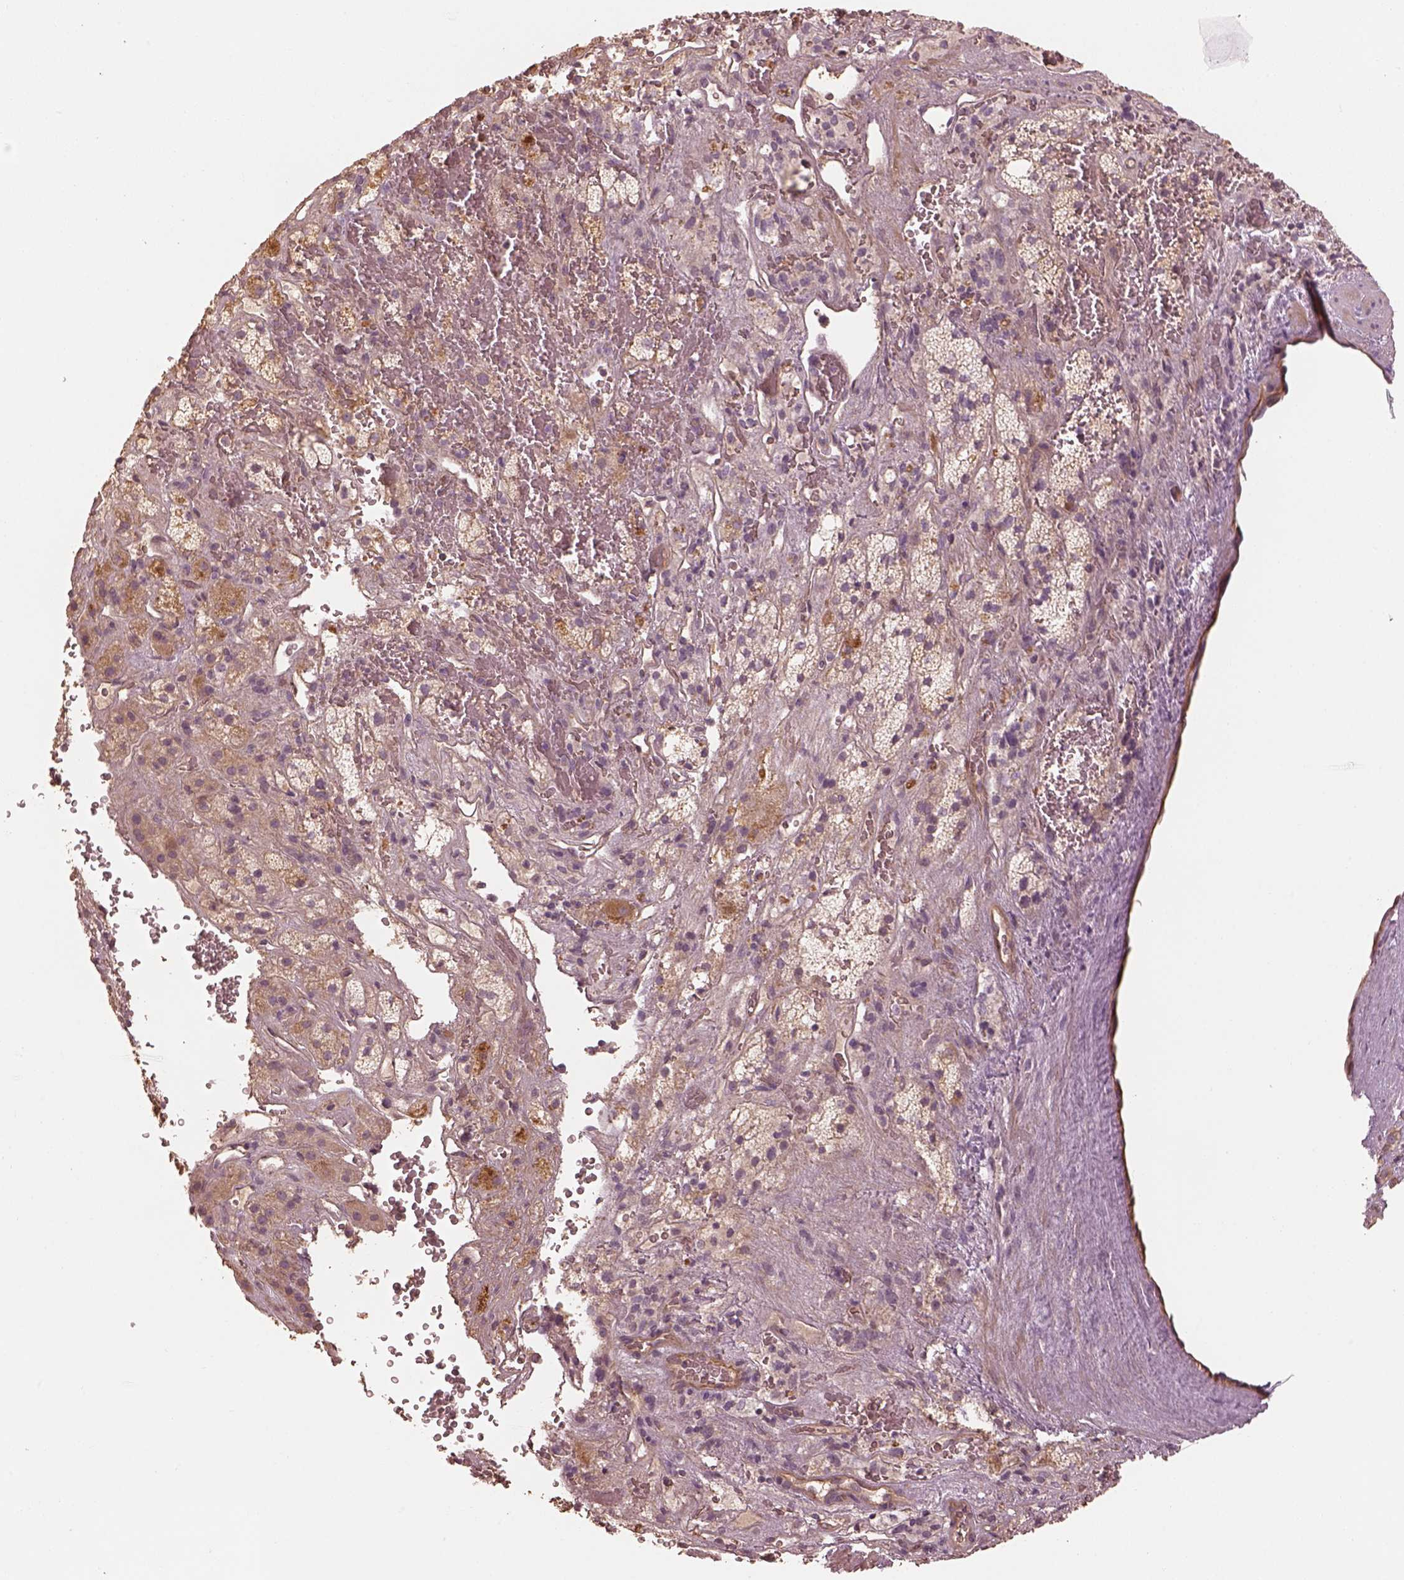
{"staining": {"intensity": "moderate", "quantity": ">75%", "location": "cytoplasmic/membranous"}, "tissue": "adrenal gland", "cell_type": "Glandular cells", "image_type": "normal", "snomed": [{"axis": "morphology", "description": "Normal tissue, NOS"}, {"axis": "topography", "description": "Adrenal gland"}], "caption": "Immunohistochemical staining of normal adrenal gland reveals medium levels of moderate cytoplasmic/membranous staining in about >75% of glandular cells.", "gene": "OTOGL", "patient": {"sex": "male", "age": 57}}